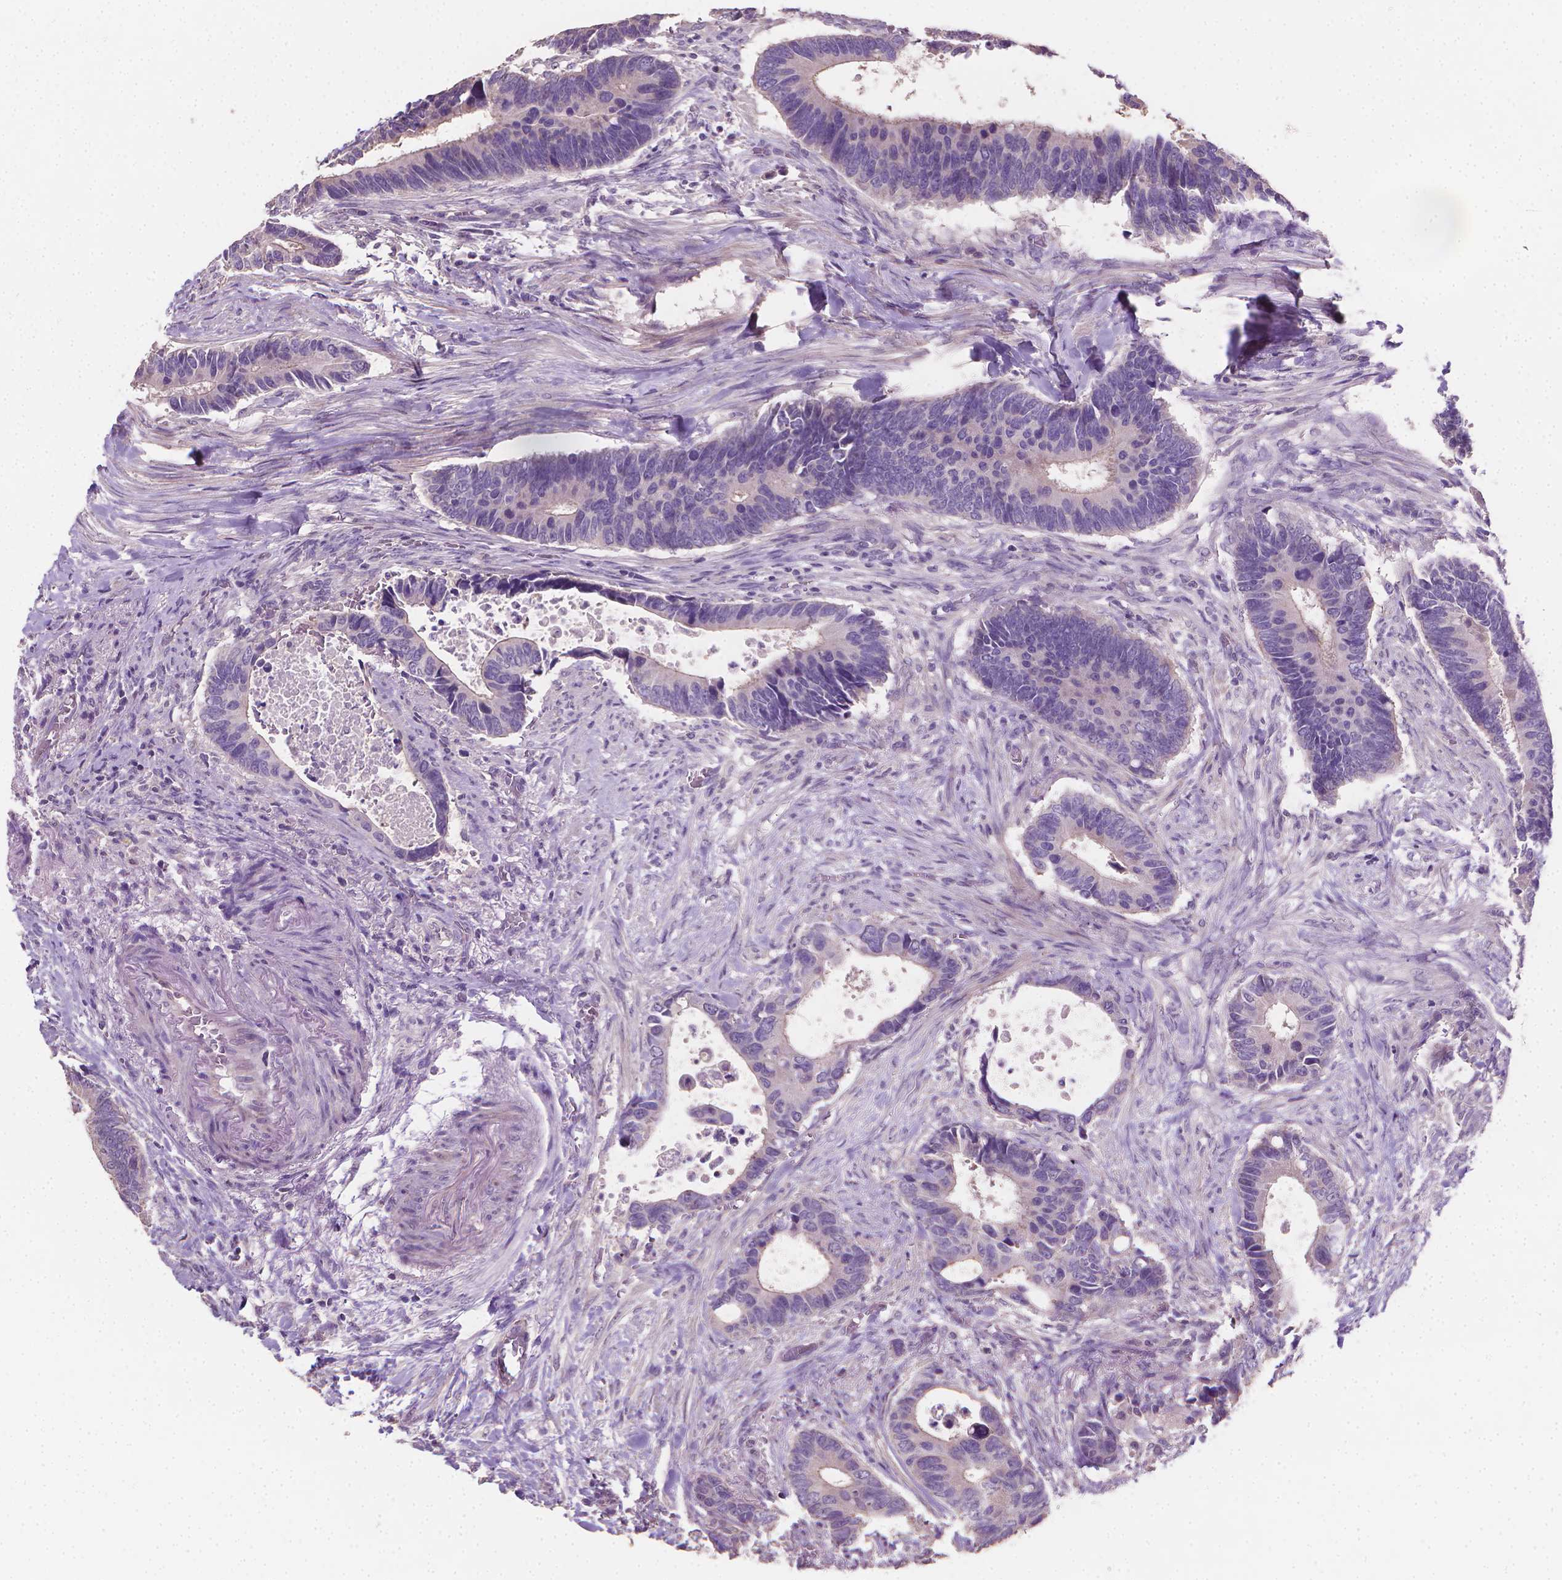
{"staining": {"intensity": "negative", "quantity": "none", "location": "none"}, "tissue": "colorectal cancer", "cell_type": "Tumor cells", "image_type": "cancer", "snomed": [{"axis": "morphology", "description": "Adenocarcinoma, NOS"}, {"axis": "topography", "description": "Colon"}], "caption": "An image of human adenocarcinoma (colorectal) is negative for staining in tumor cells.", "gene": "CATIP", "patient": {"sex": "male", "age": 49}}